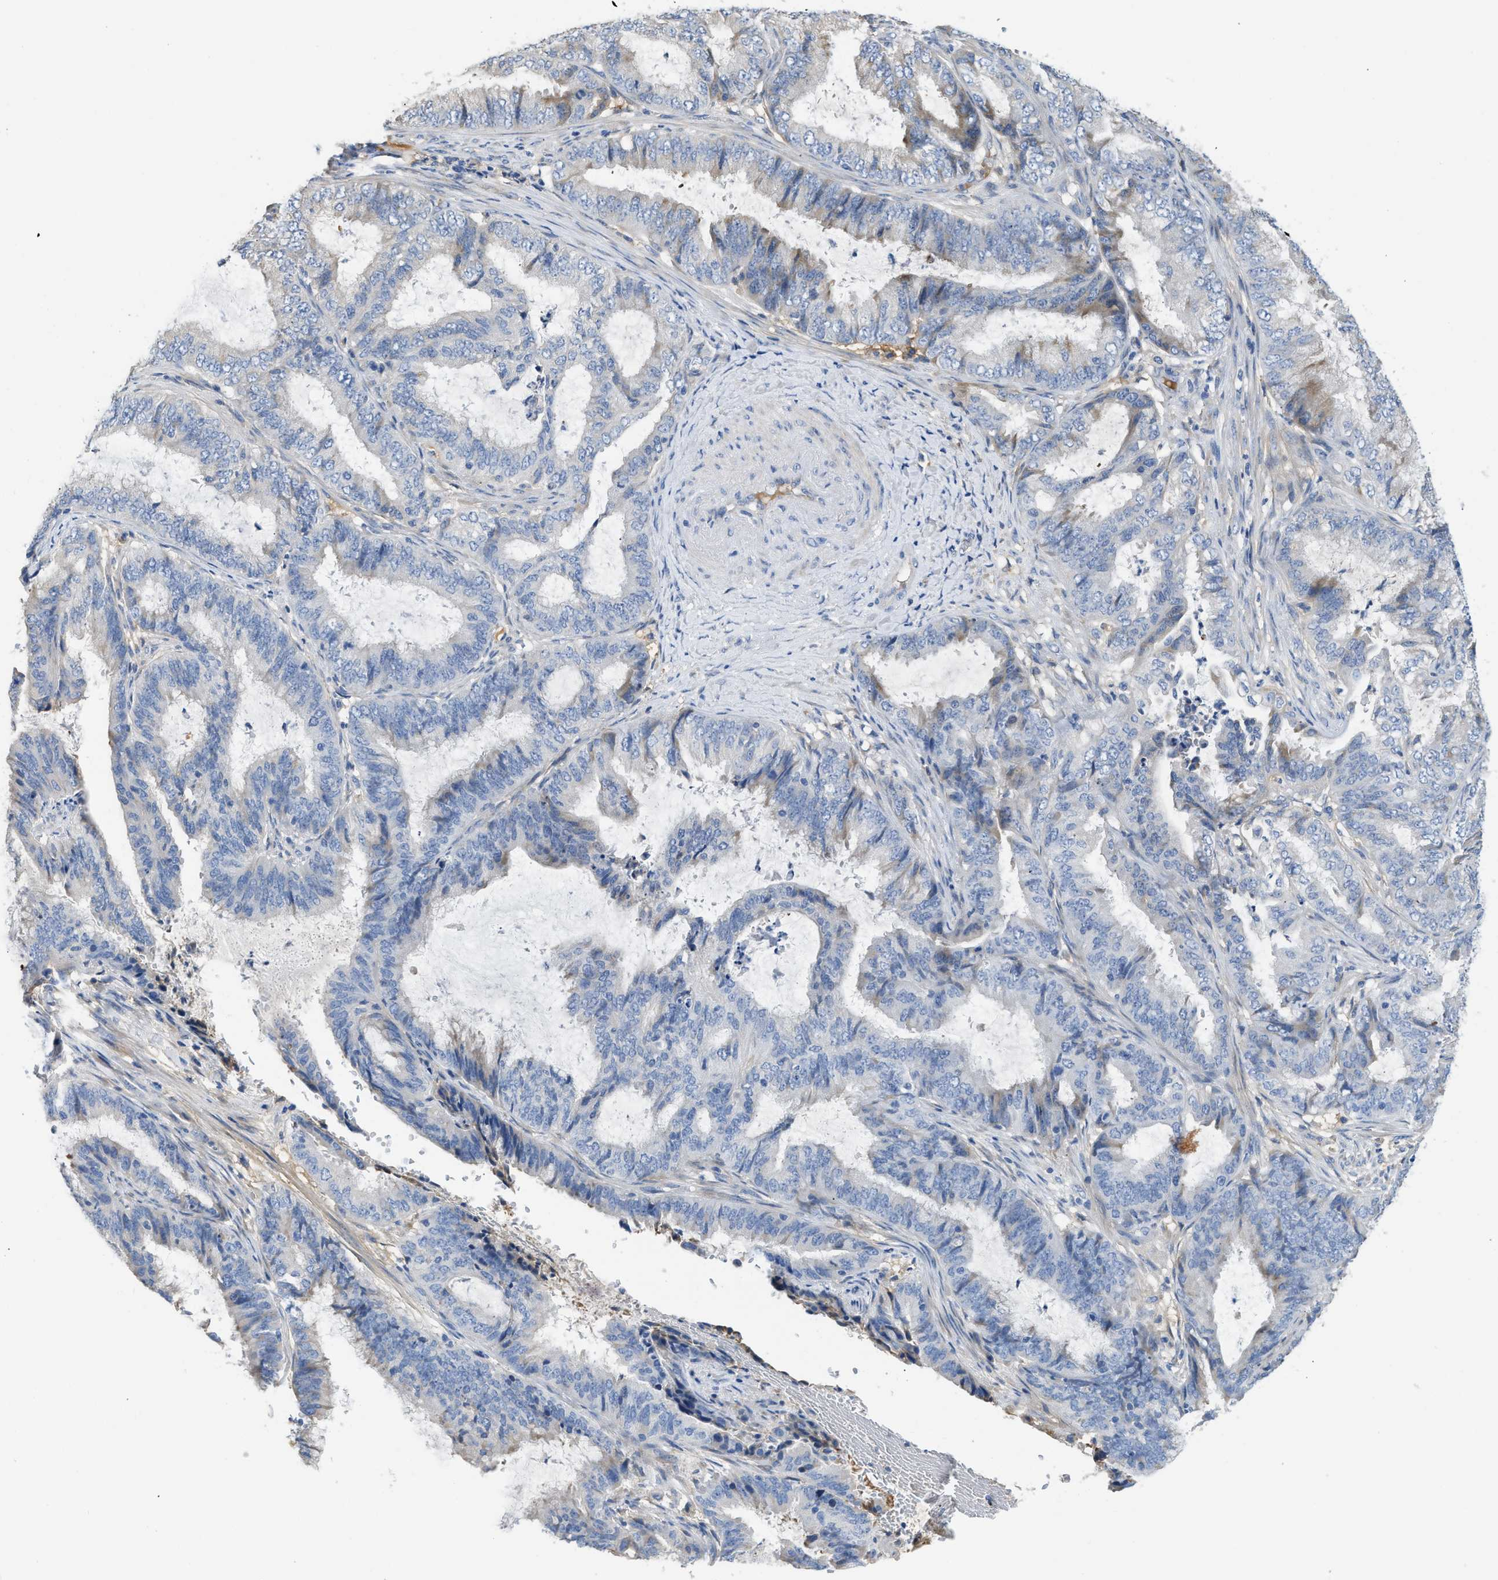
{"staining": {"intensity": "moderate", "quantity": "<25%", "location": "cytoplasmic/membranous"}, "tissue": "endometrial cancer", "cell_type": "Tumor cells", "image_type": "cancer", "snomed": [{"axis": "morphology", "description": "Adenocarcinoma, NOS"}, {"axis": "topography", "description": "Endometrium"}], "caption": "Endometrial cancer (adenocarcinoma) stained with DAB (3,3'-diaminobenzidine) IHC shows low levels of moderate cytoplasmic/membranous positivity in approximately <25% of tumor cells.", "gene": "C1S", "patient": {"sex": "female", "age": 51}}